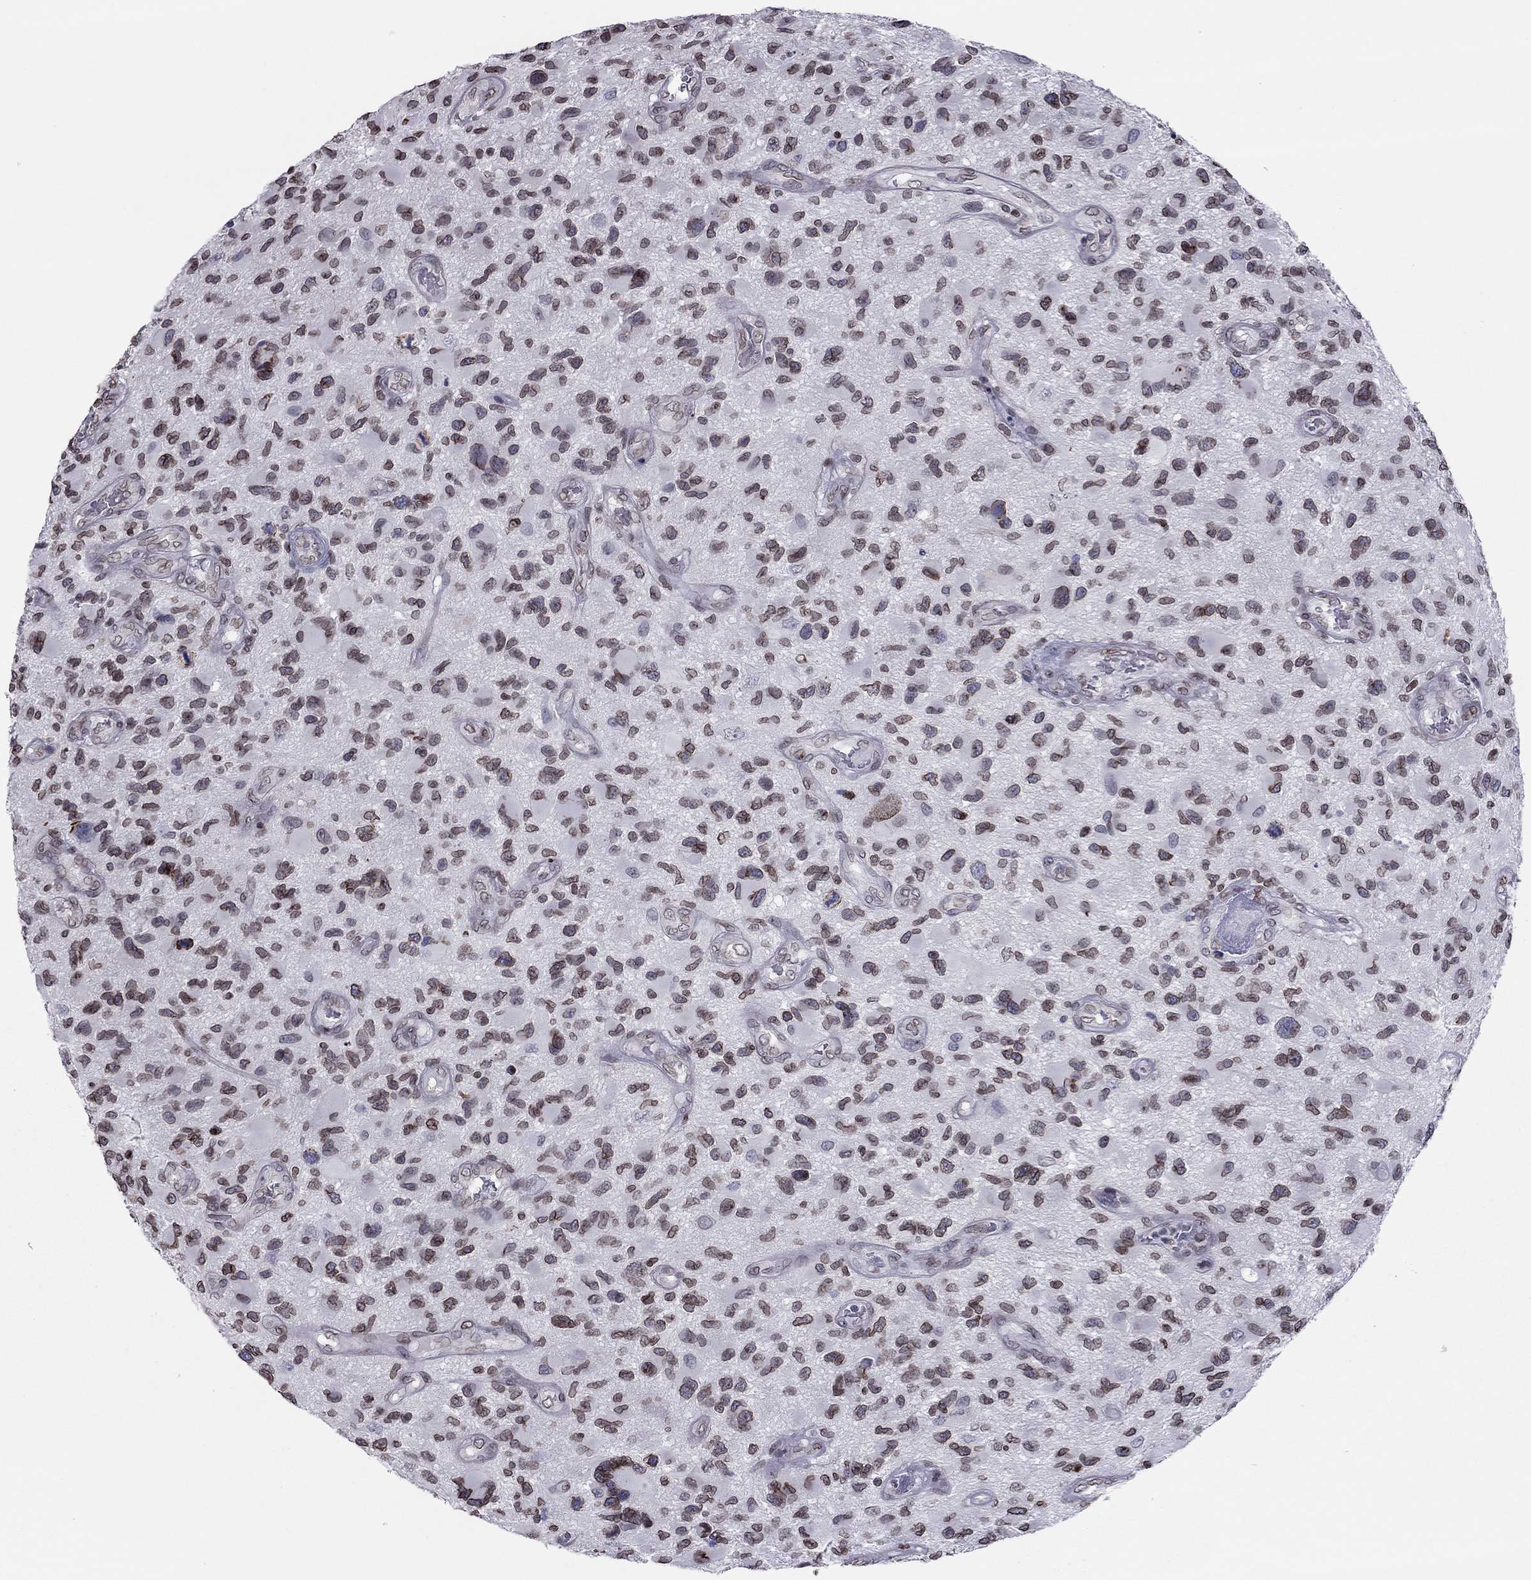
{"staining": {"intensity": "moderate", "quantity": ">75%", "location": "cytoplasmic/membranous,nuclear"}, "tissue": "glioma", "cell_type": "Tumor cells", "image_type": "cancer", "snomed": [{"axis": "morphology", "description": "Glioma, malignant, NOS"}, {"axis": "morphology", "description": "Glioma, malignant, High grade"}, {"axis": "topography", "description": "Brain"}], "caption": "A high-resolution image shows immunohistochemistry staining of glioma, which demonstrates moderate cytoplasmic/membranous and nuclear expression in approximately >75% of tumor cells.", "gene": "ESPL1", "patient": {"sex": "female", "age": 71}}